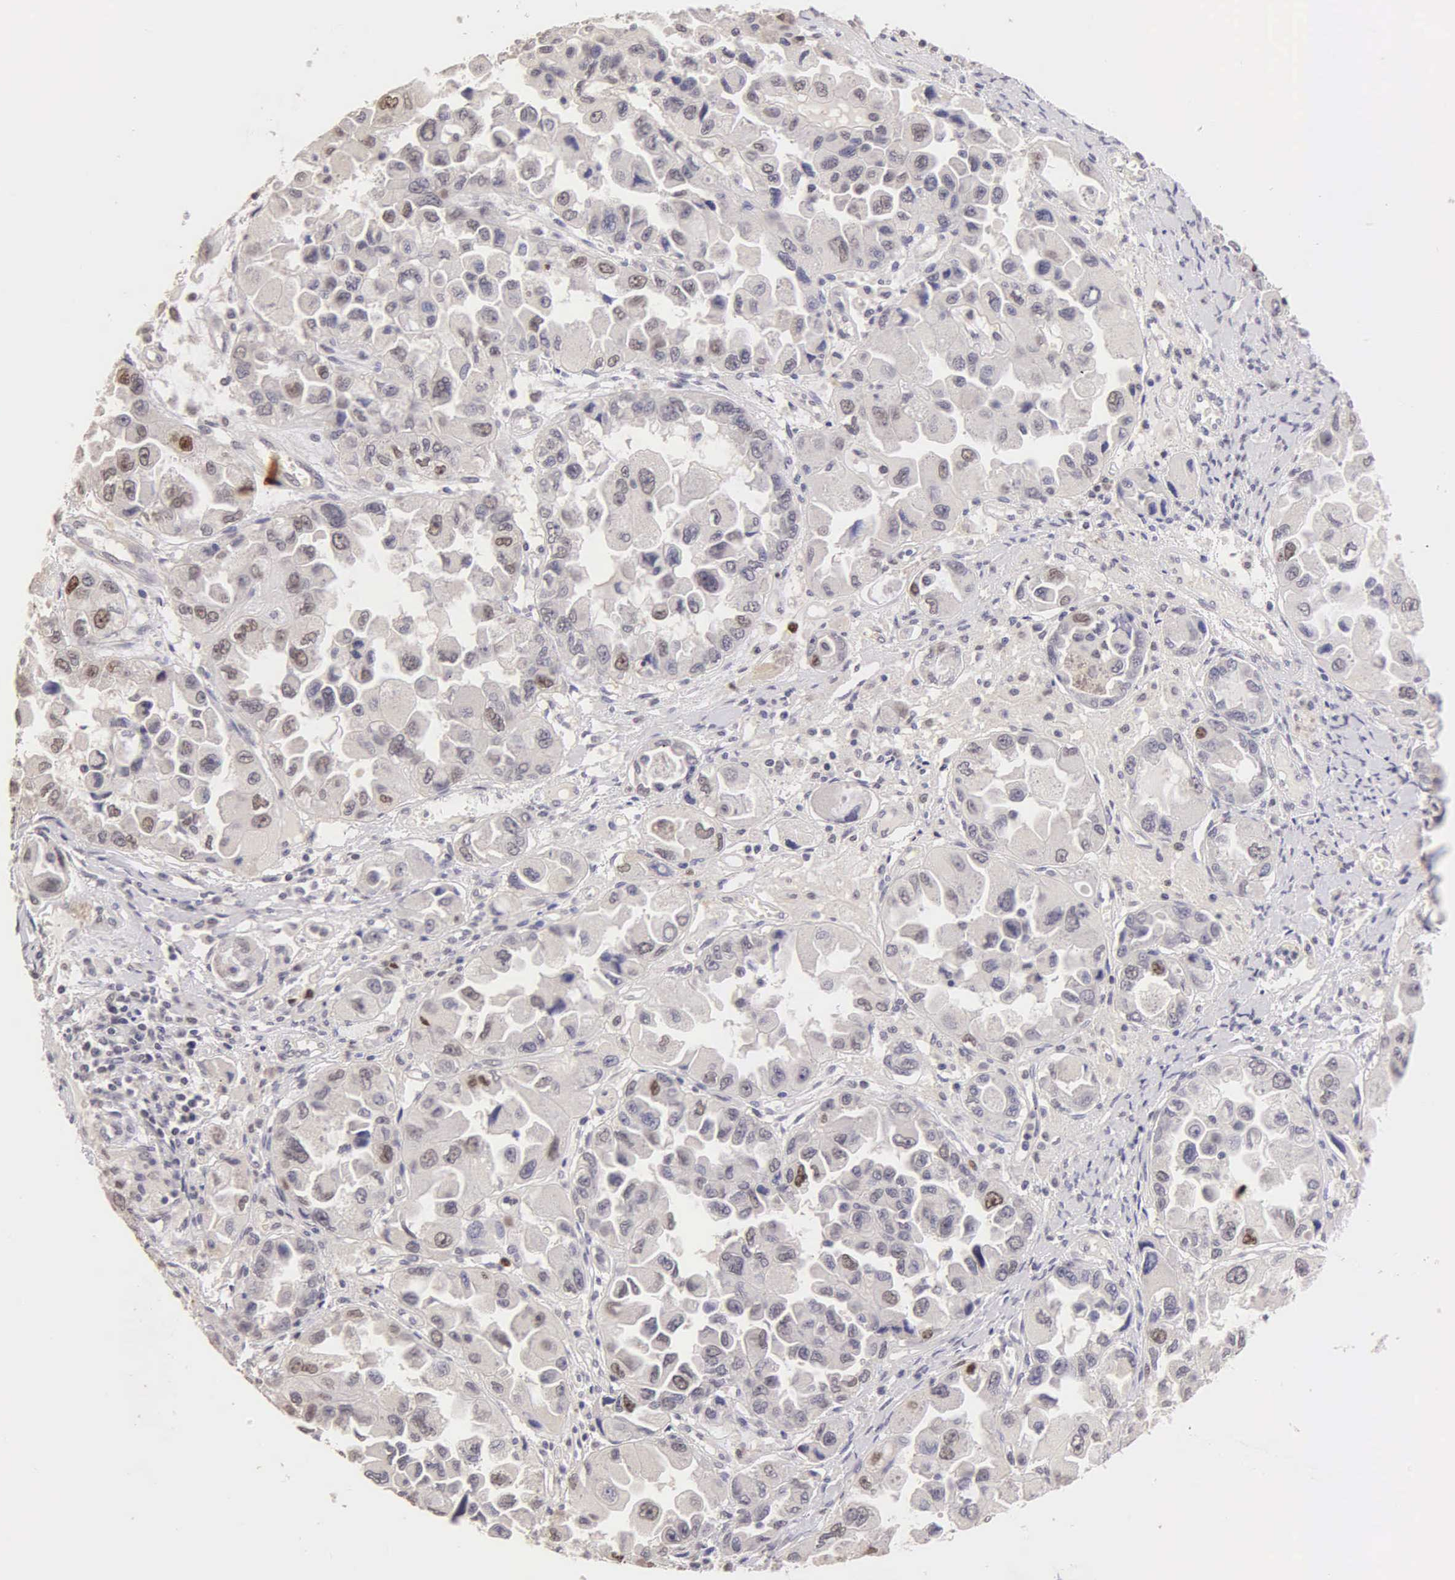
{"staining": {"intensity": "weak", "quantity": "<25%", "location": "nuclear"}, "tissue": "ovarian cancer", "cell_type": "Tumor cells", "image_type": "cancer", "snomed": [{"axis": "morphology", "description": "Cystadenocarcinoma, serous, NOS"}, {"axis": "topography", "description": "Ovary"}], "caption": "Serous cystadenocarcinoma (ovarian) stained for a protein using immunohistochemistry (IHC) reveals no positivity tumor cells.", "gene": "MKI67", "patient": {"sex": "female", "age": 84}}